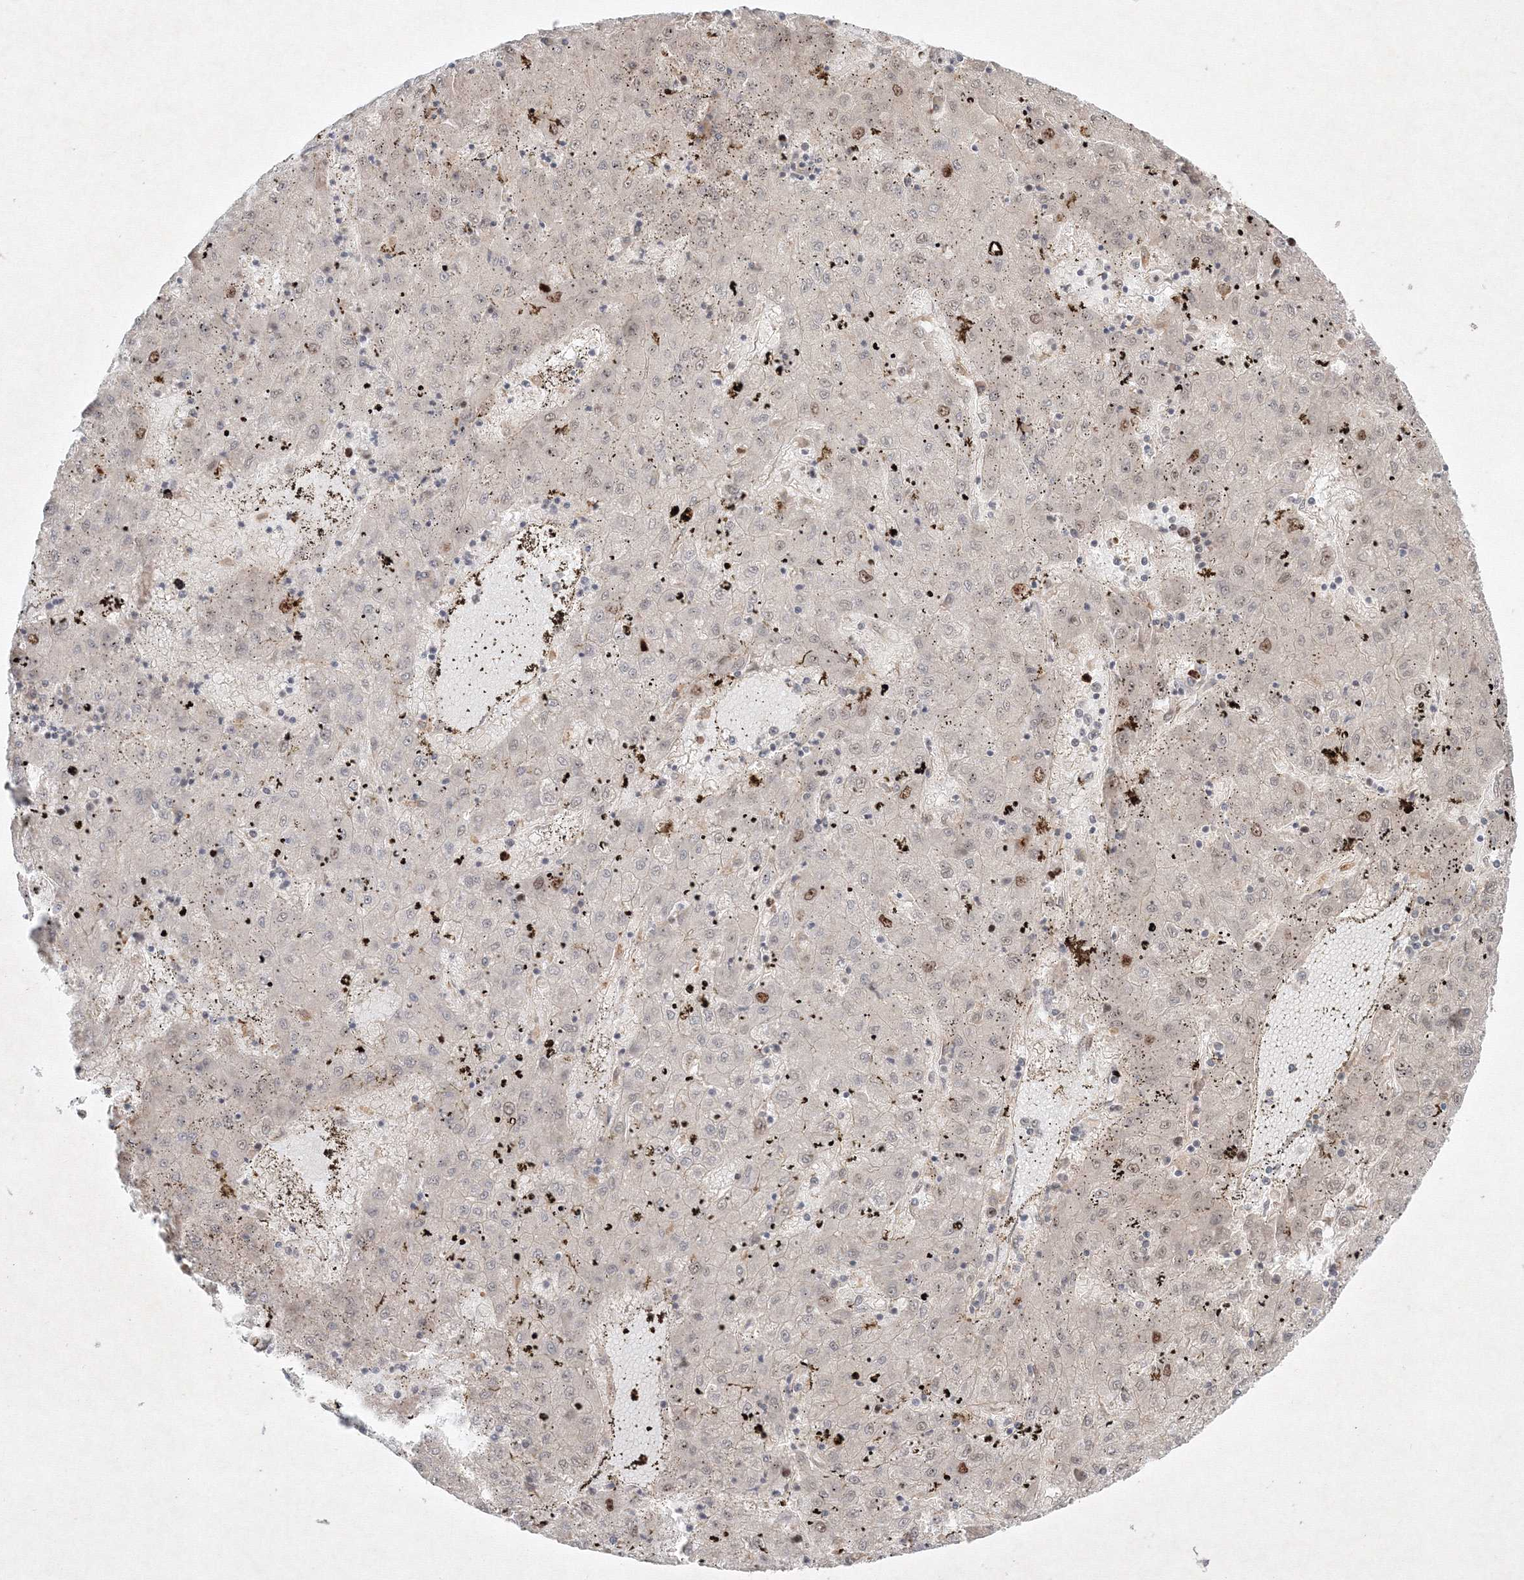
{"staining": {"intensity": "moderate", "quantity": "<25%", "location": "nuclear"}, "tissue": "liver cancer", "cell_type": "Tumor cells", "image_type": "cancer", "snomed": [{"axis": "morphology", "description": "Carcinoma, Hepatocellular, NOS"}, {"axis": "topography", "description": "Liver"}], "caption": "Liver cancer (hepatocellular carcinoma) was stained to show a protein in brown. There is low levels of moderate nuclear expression in approximately <25% of tumor cells.", "gene": "KIF20A", "patient": {"sex": "male", "age": 72}}